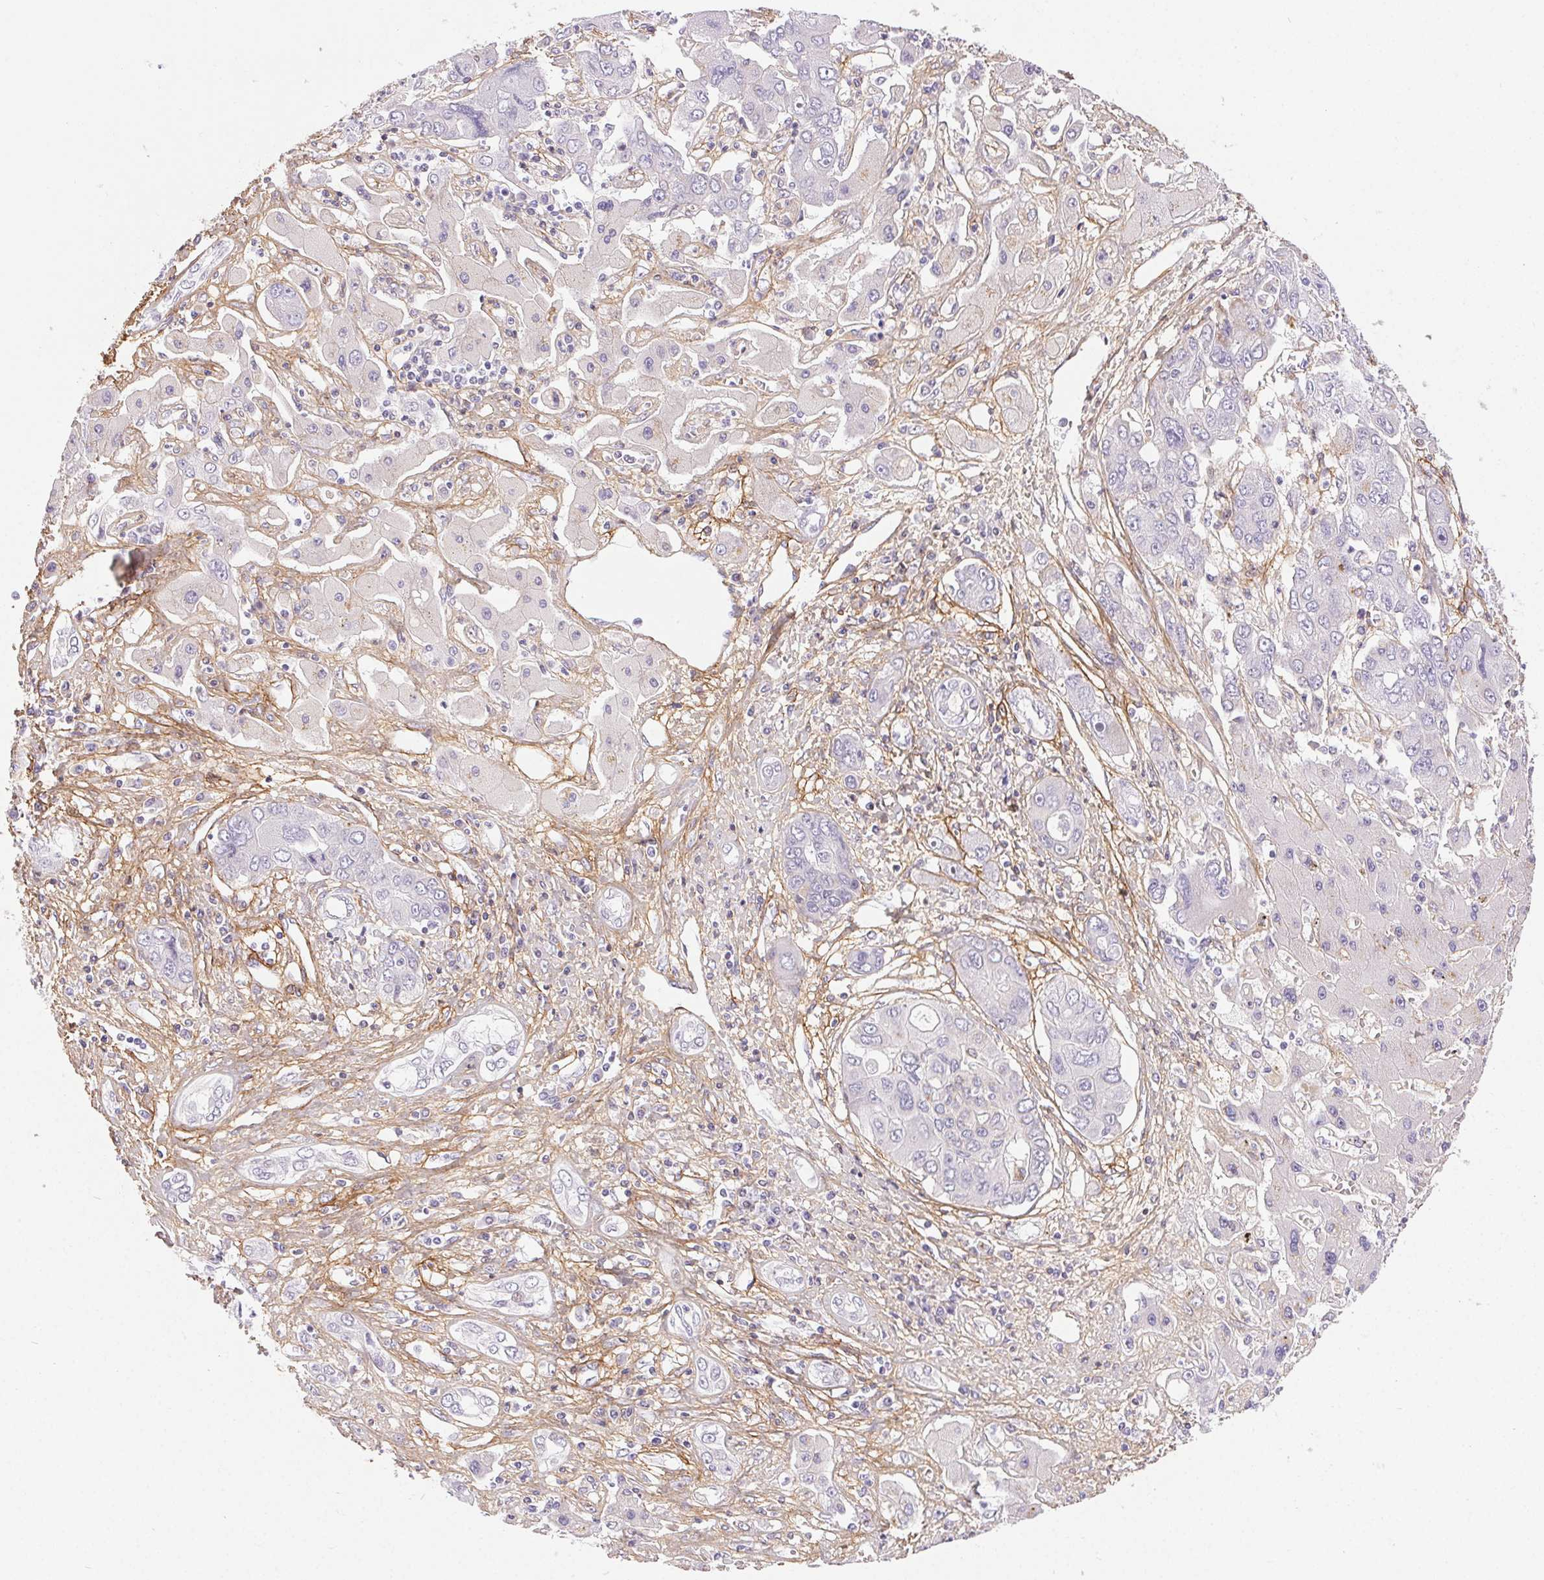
{"staining": {"intensity": "negative", "quantity": "none", "location": "none"}, "tissue": "liver cancer", "cell_type": "Tumor cells", "image_type": "cancer", "snomed": [{"axis": "morphology", "description": "Cholangiocarcinoma"}, {"axis": "topography", "description": "Liver"}], "caption": "High power microscopy photomicrograph of an IHC micrograph of cholangiocarcinoma (liver), revealing no significant expression in tumor cells.", "gene": "PDZD2", "patient": {"sex": "male", "age": 67}}